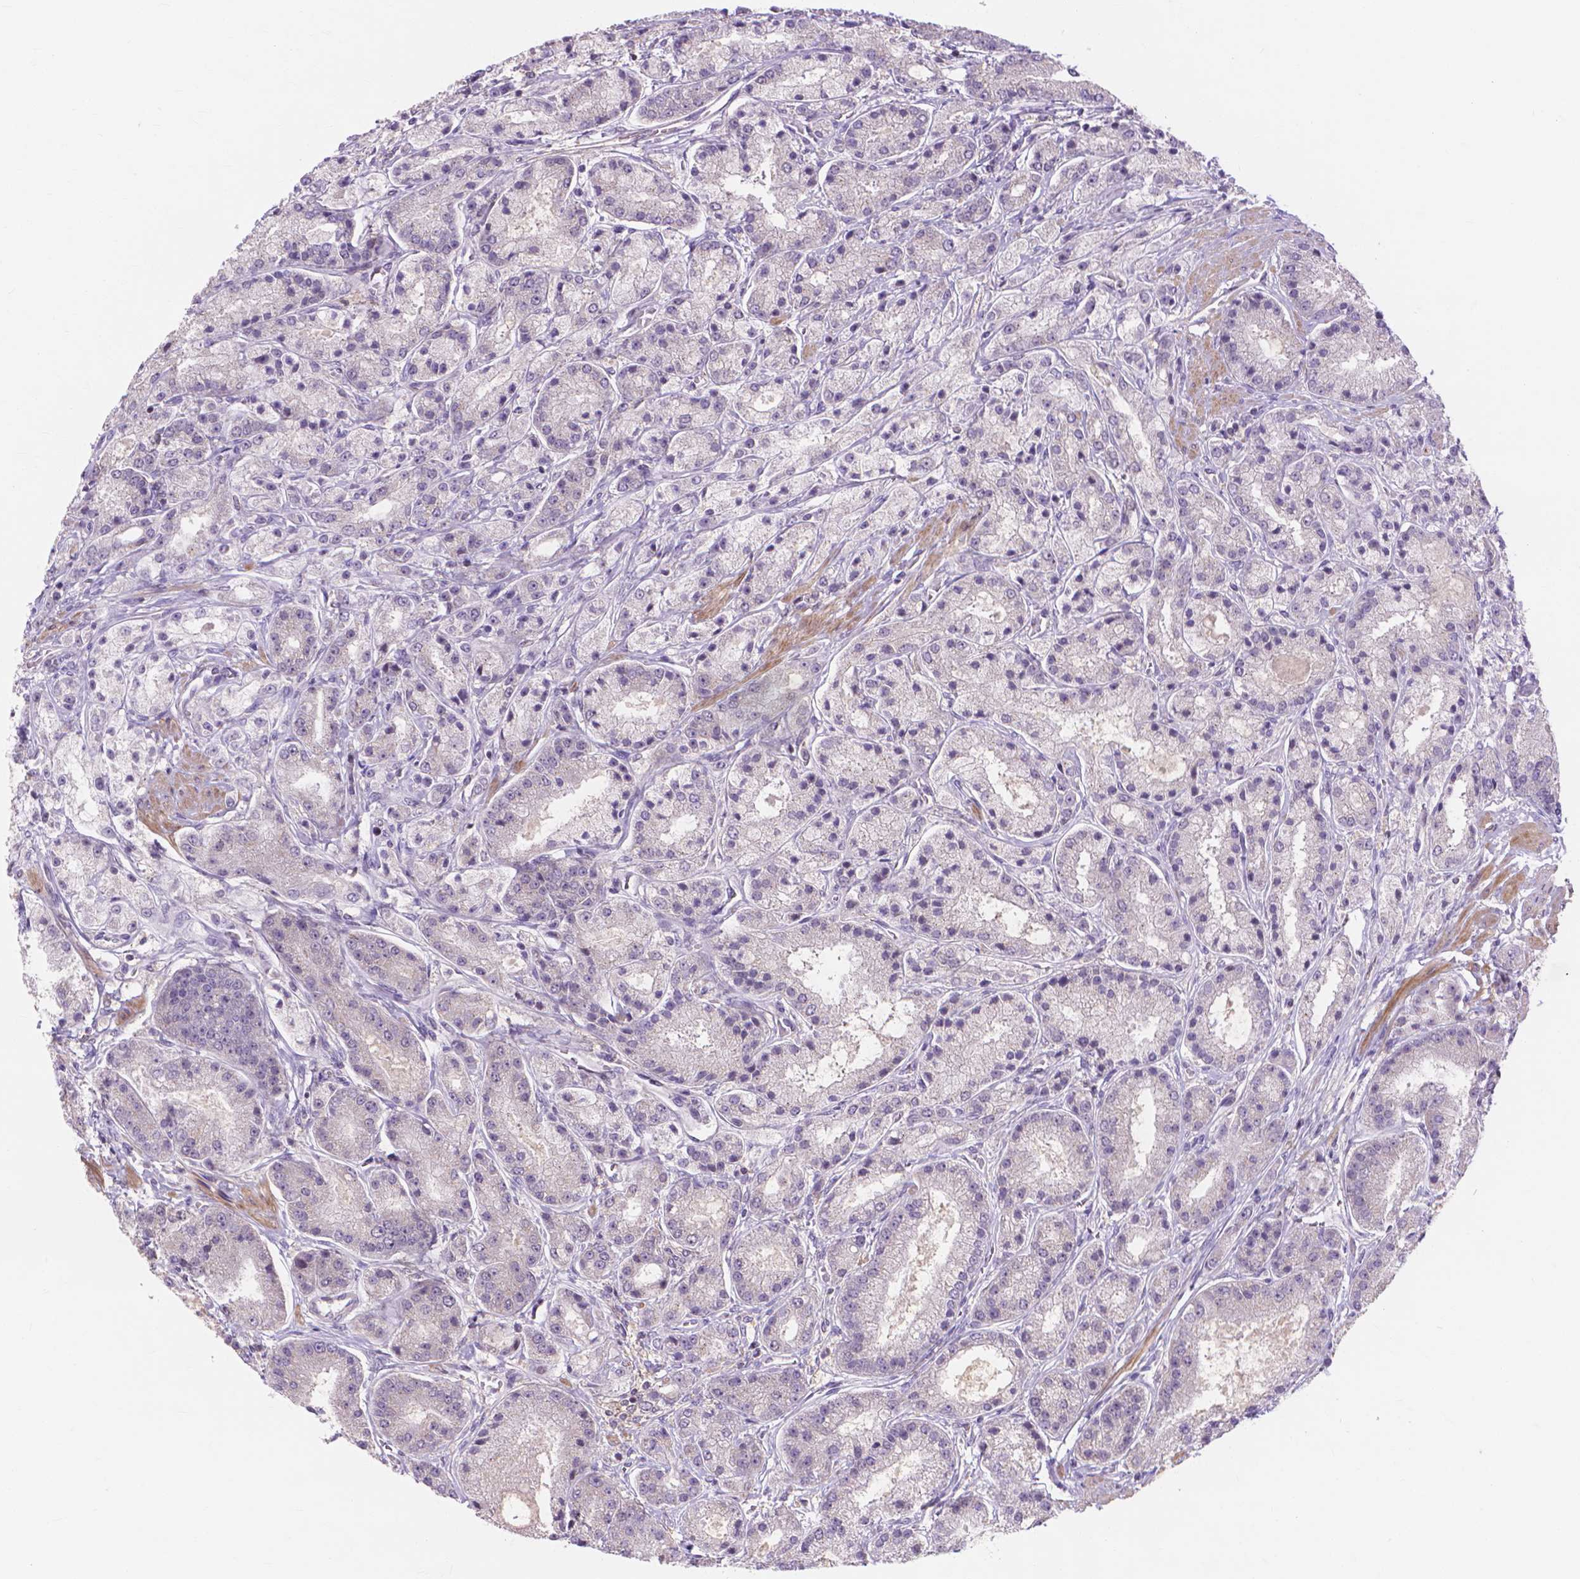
{"staining": {"intensity": "negative", "quantity": "none", "location": "none"}, "tissue": "prostate cancer", "cell_type": "Tumor cells", "image_type": "cancer", "snomed": [{"axis": "morphology", "description": "Adenocarcinoma, High grade"}, {"axis": "topography", "description": "Prostate"}], "caption": "There is no significant staining in tumor cells of high-grade adenocarcinoma (prostate). Nuclei are stained in blue.", "gene": "PRDM13", "patient": {"sex": "male", "age": 67}}